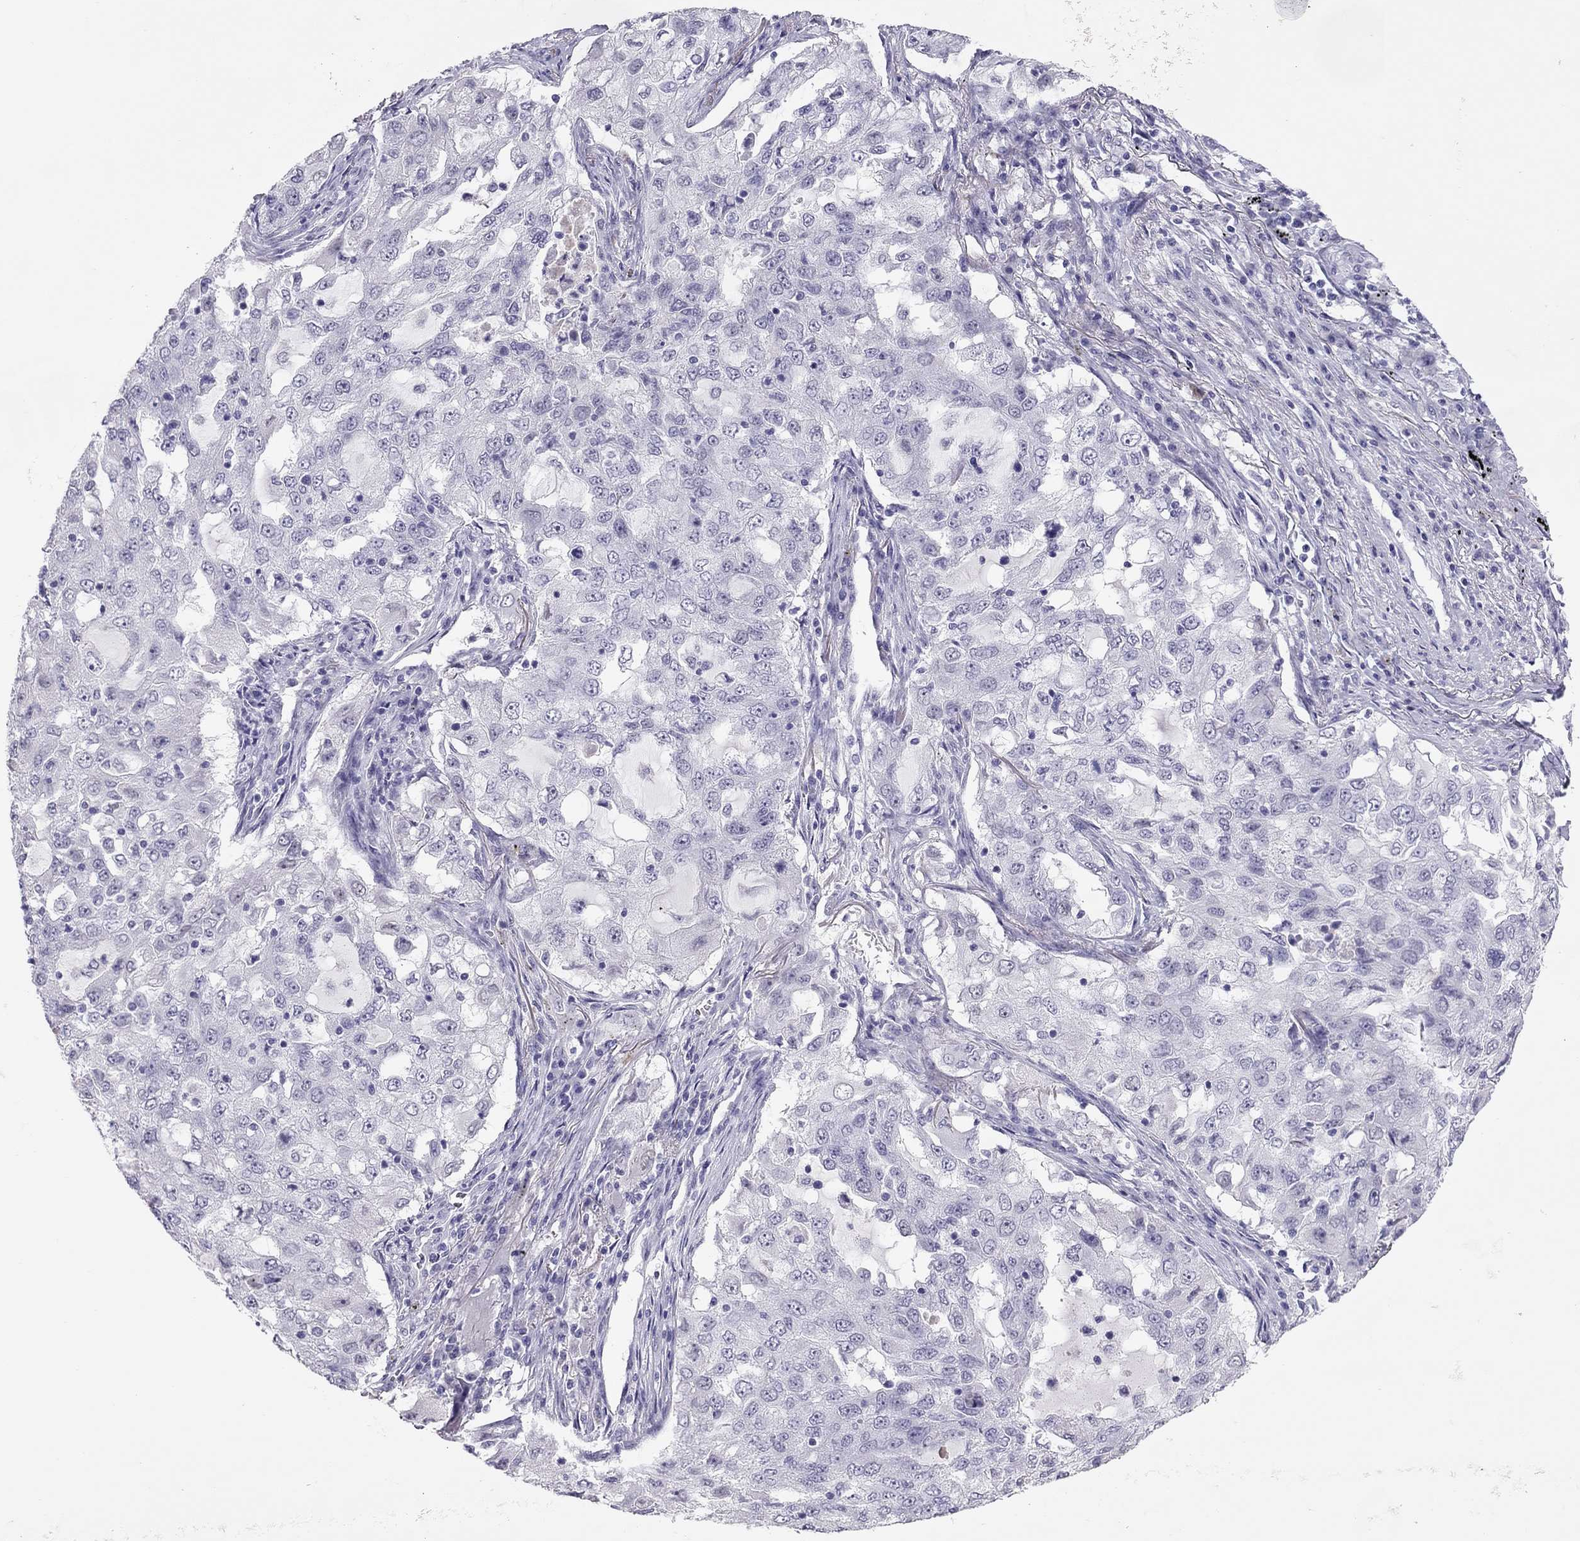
{"staining": {"intensity": "negative", "quantity": "none", "location": "none"}, "tissue": "lung cancer", "cell_type": "Tumor cells", "image_type": "cancer", "snomed": [{"axis": "morphology", "description": "Adenocarcinoma, NOS"}, {"axis": "topography", "description": "Lung"}], "caption": "Immunohistochemistry micrograph of neoplastic tissue: human lung adenocarcinoma stained with DAB (3,3'-diaminobenzidine) exhibits no significant protein staining in tumor cells. Brightfield microscopy of IHC stained with DAB (brown) and hematoxylin (blue), captured at high magnification.", "gene": "PHOX2A", "patient": {"sex": "female", "age": 61}}